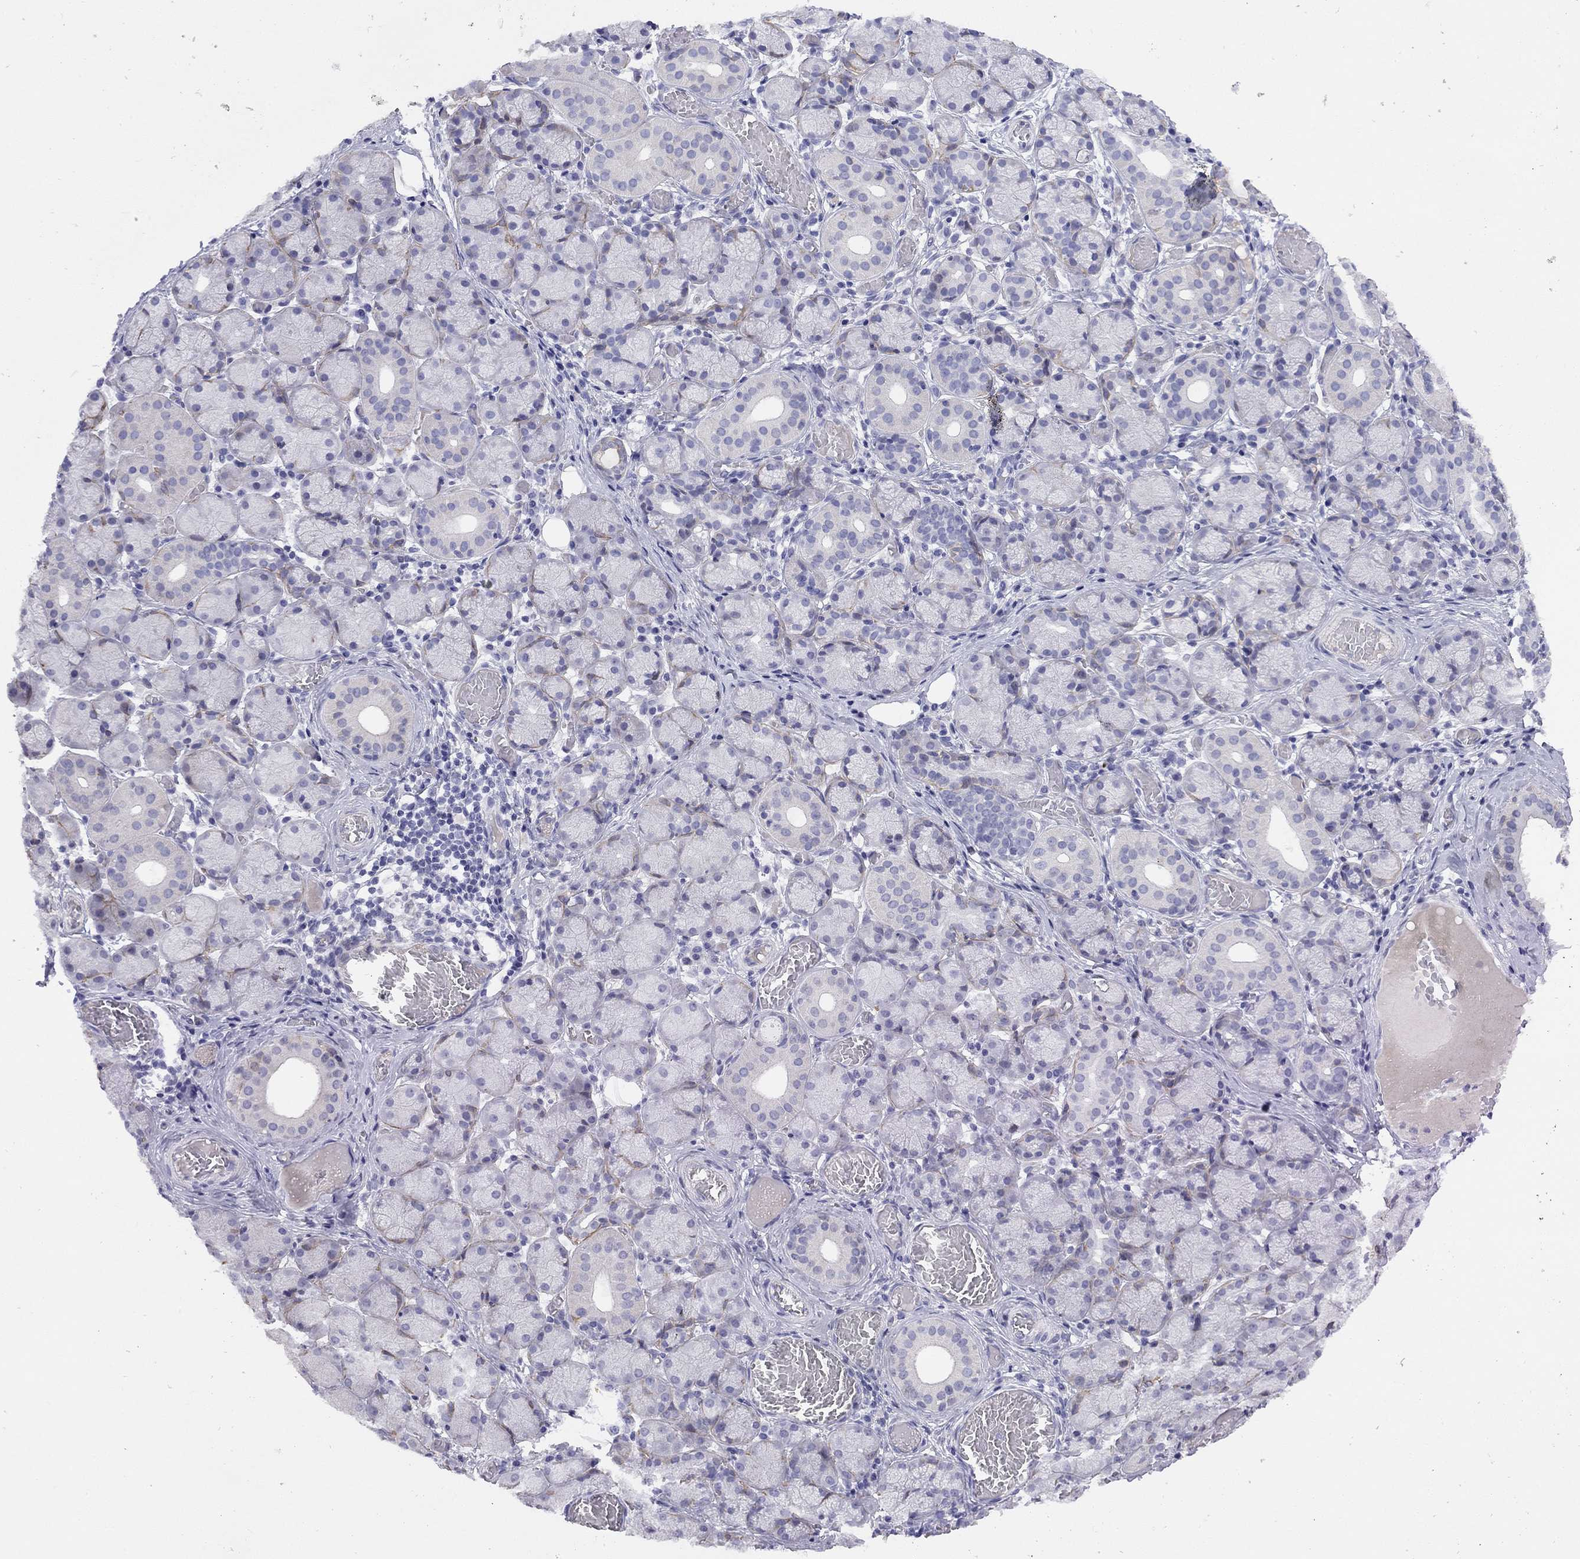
{"staining": {"intensity": "negative", "quantity": "none", "location": "none"}, "tissue": "salivary gland", "cell_type": "Glandular cells", "image_type": "normal", "snomed": [{"axis": "morphology", "description": "Normal tissue, NOS"}, {"axis": "topography", "description": "Salivary gland"}, {"axis": "topography", "description": "Peripheral nerve tissue"}], "caption": "Salivary gland stained for a protein using IHC exhibits no staining glandular cells.", "gene": "CMYA5", "patient": {"sex": "female", "age": 24}}